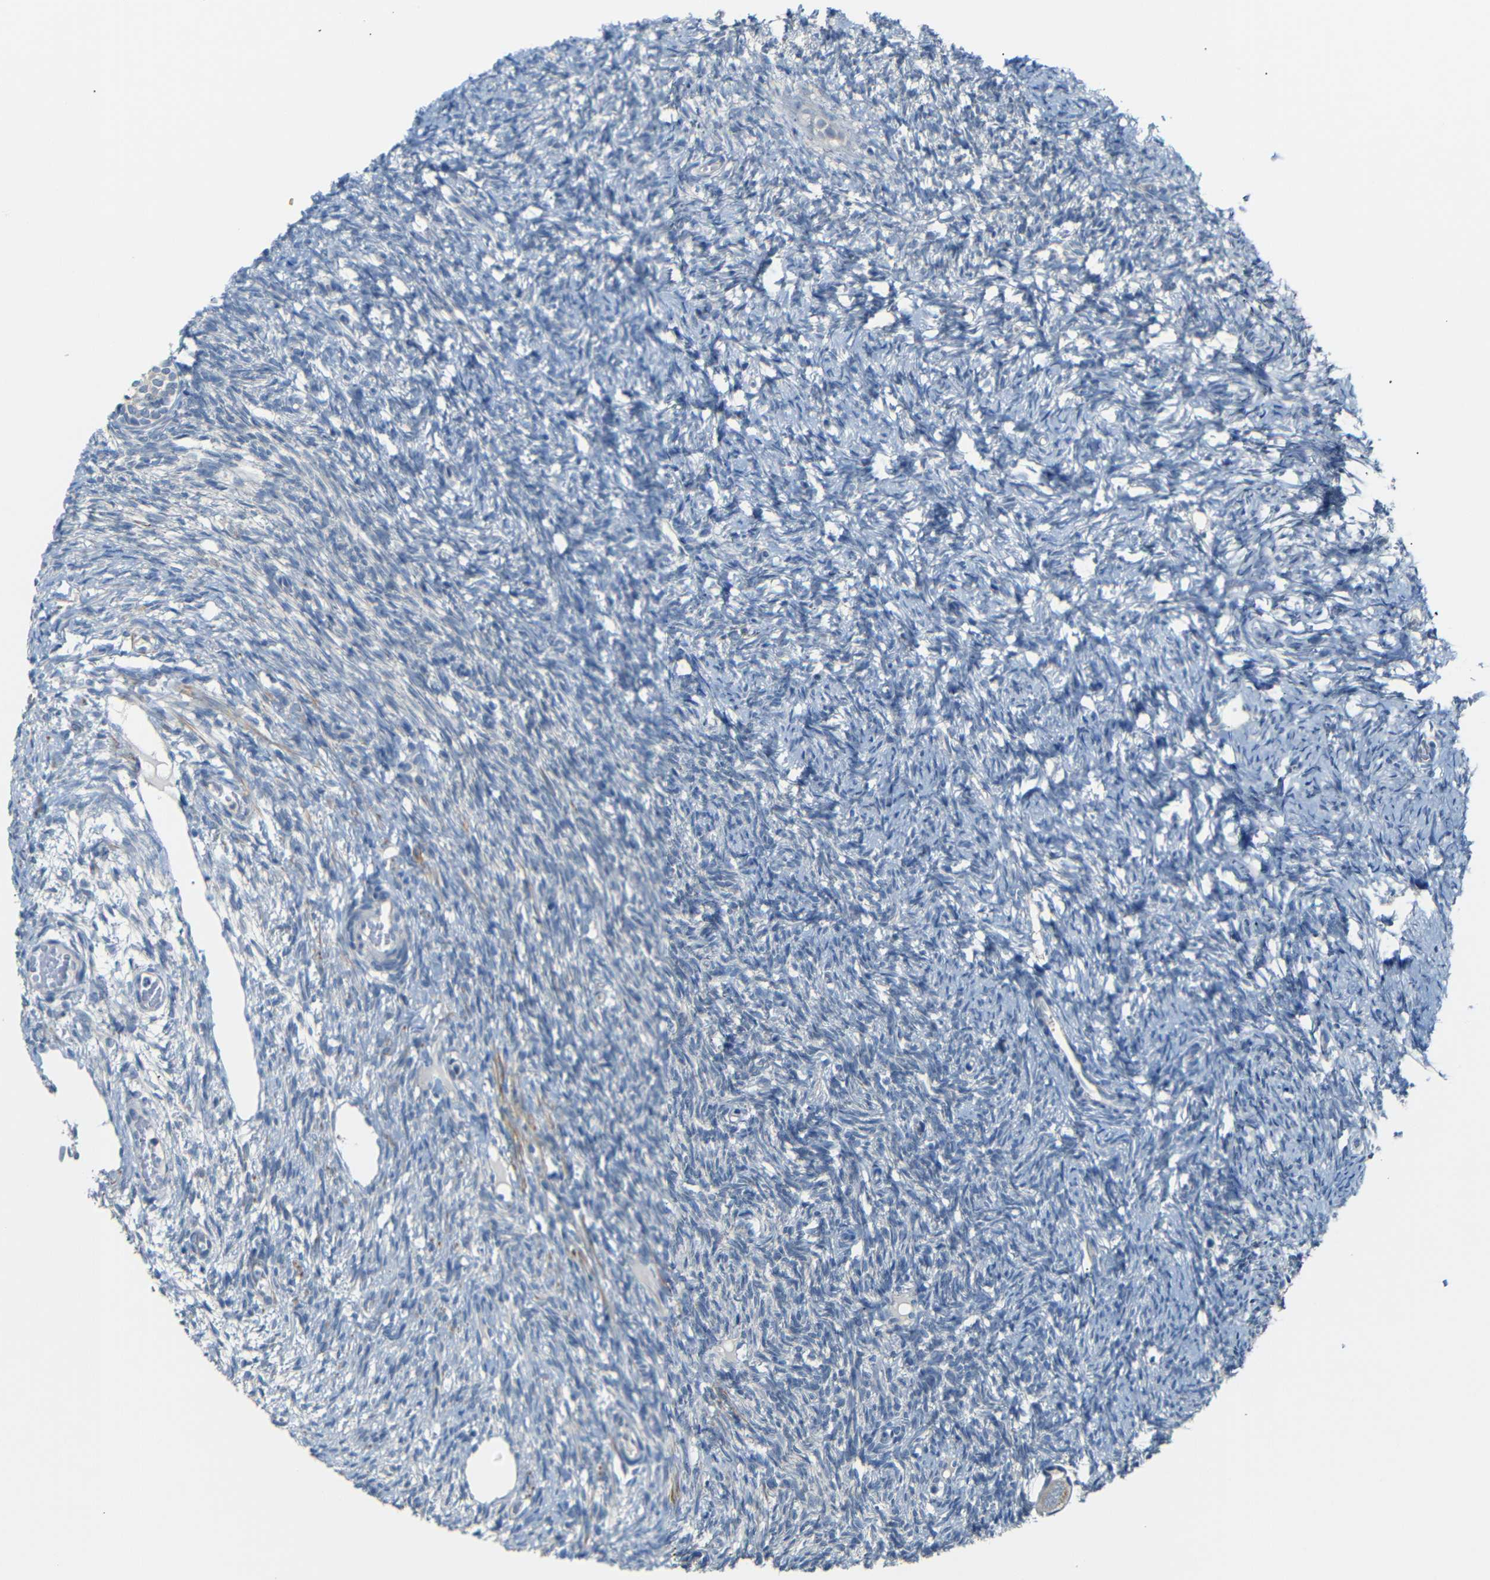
{"staining": {"intensity": "weak", "quantity": ">75%", "location": "cytoplasmic/membranous"}, "tissue": "ovary", "cell_type": "Follicle cells", "image_type": "normal", "snomed": [{"axis": "morphology", "description": "Normal tissue, NOS"}, {"axis": "topography", "description": "Ovary"}], "caption": "This histopathology image exhibits IHC staining of unremarkable human ovary, with low weak cytoplasmic/membranous positivity in about >75% of follicle cells.", "gene": "SFN", "patient": {"sex": "female", "age": 33}}